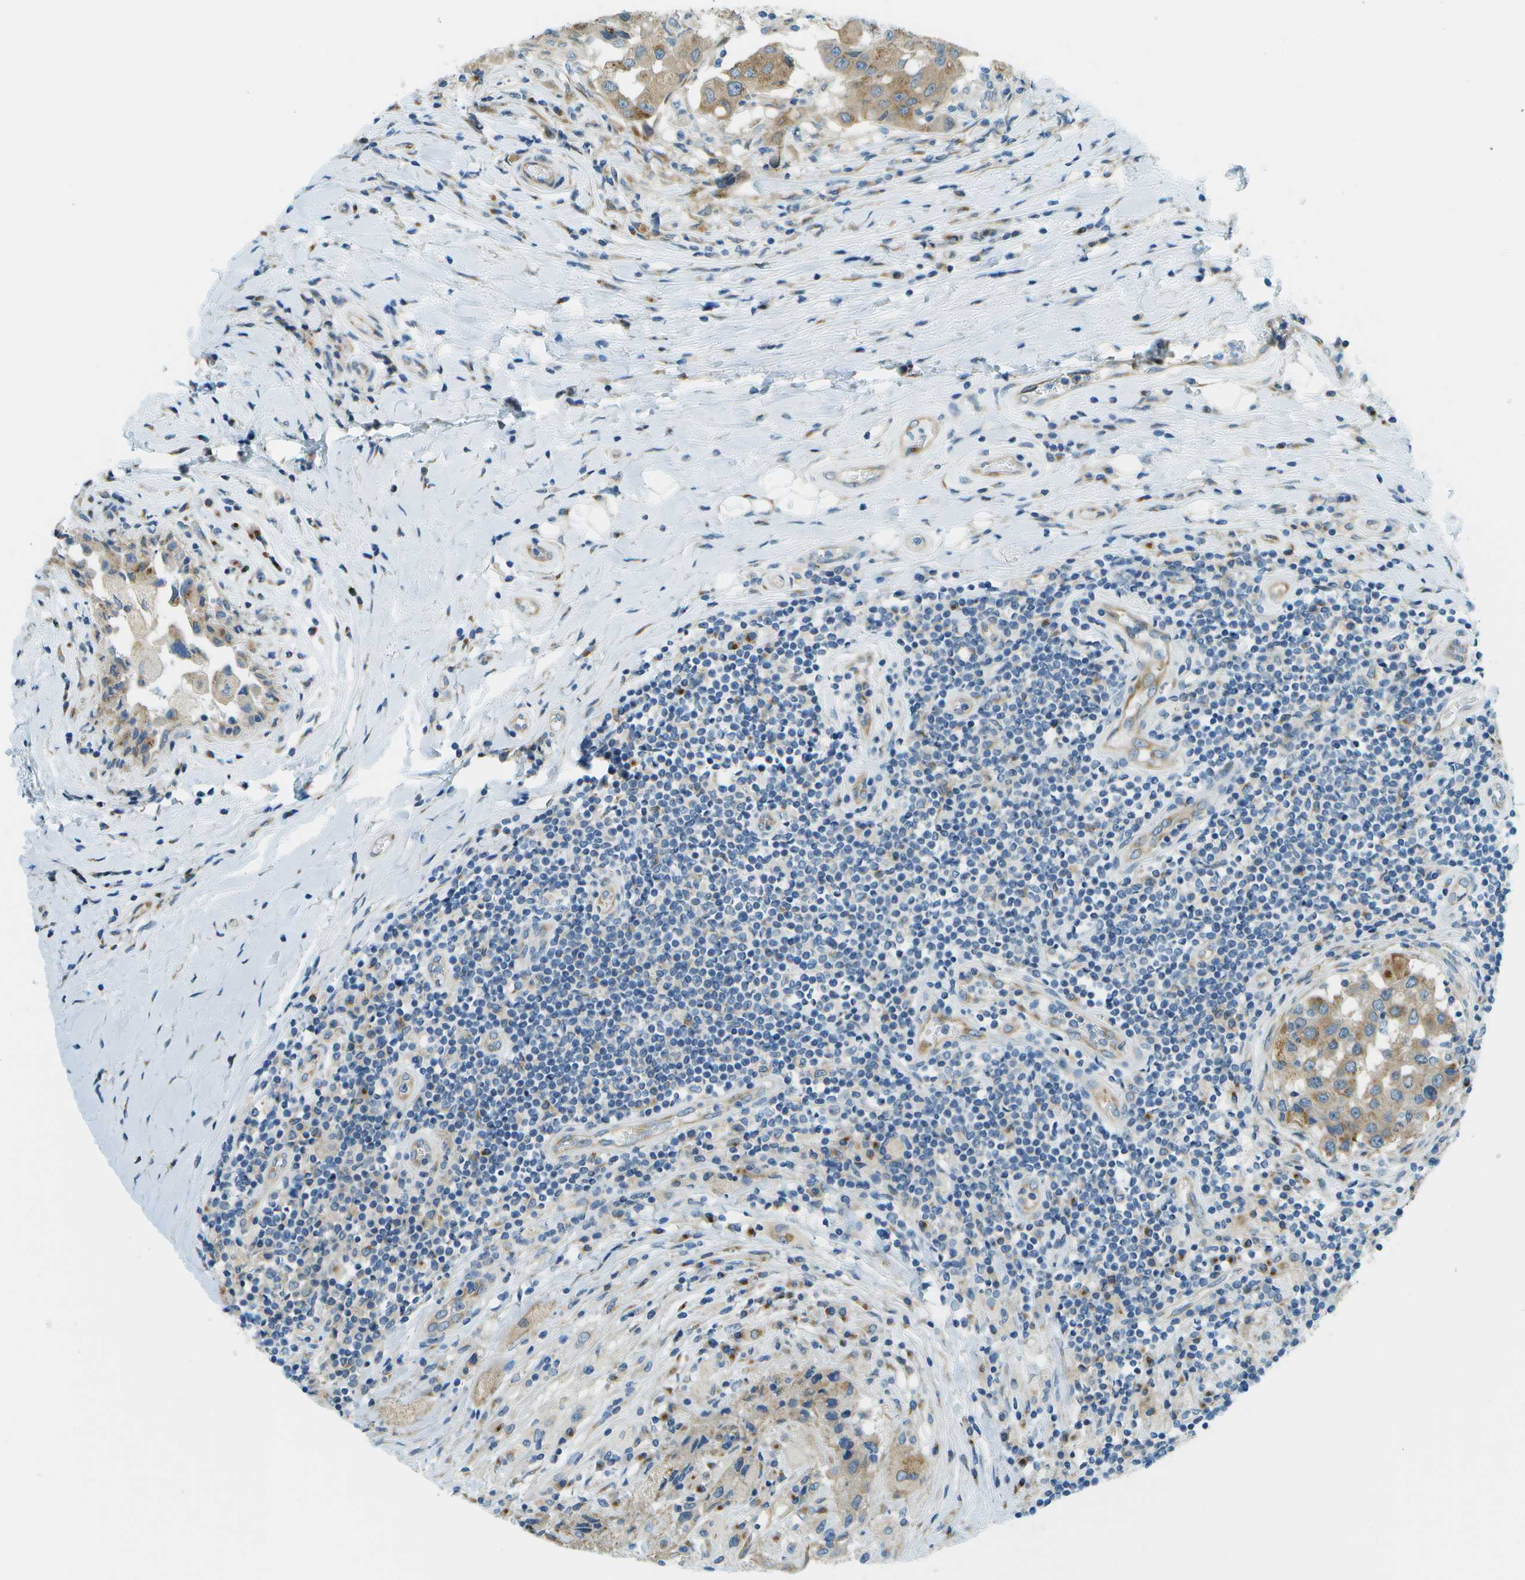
{"staining": {"intensity": "moderate", "quantity": ">75%", "location": "cytoplasmic/membranous"}, "tissue": "breast cancer", "cell_type": "Tumor cells", "image_type": "cancer", "snomed": [{"axis": "morphology", "description": "Duct carcinoma"}, {"axis": "topography", "description": "Breast"}], "caption": "Immunohistochemical staining of human invasive ductal carcinoma (breast) shows moderate cytoplasmic/membranous protein staining in about >75% of tumor cells.", "gene": "ACBD3", "patient": {"sex": "female", "age": 27}}